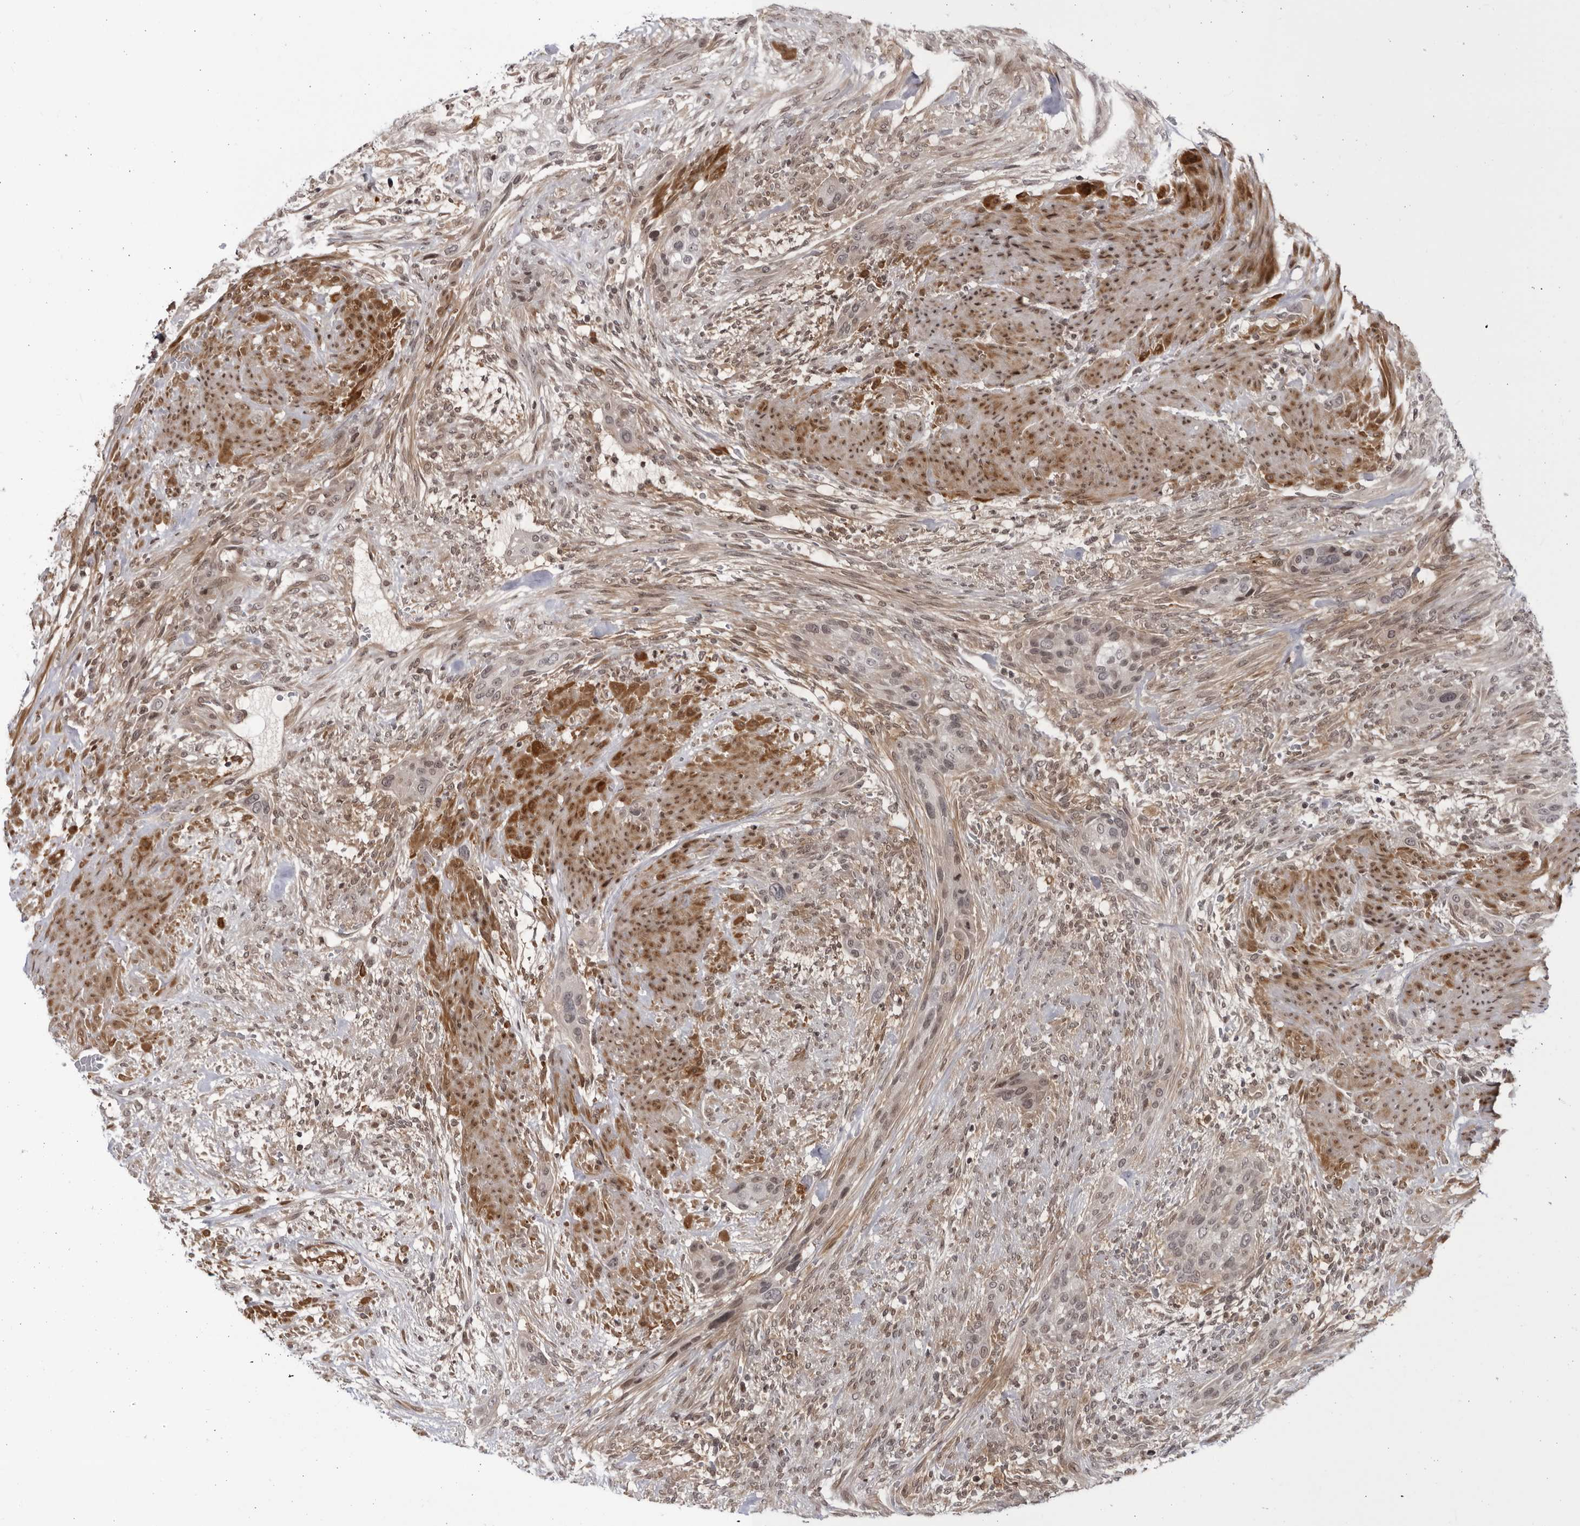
{"staining": {"intensity": "negative", "quantity": "none", "location": "none"}, "tissue": "urothelial cancer", "cell_type": "Tumor cells", "image_type": "cancer", "snomed": [{"axis": "morphology", "description": "Urothelial carcinoma, High grade"}, {"axis": "topography", "description": "Urinary bladder"}], "caption": "The image displays no significant staining in tumor cells of high-grade urothelial carcinoma. (DAB (3,3'-diaminobenzidine) immunohistochemistry with hematoxylin counter stain).", "gene": "DTL", "patient": {"sex": "male", "age": 35}}